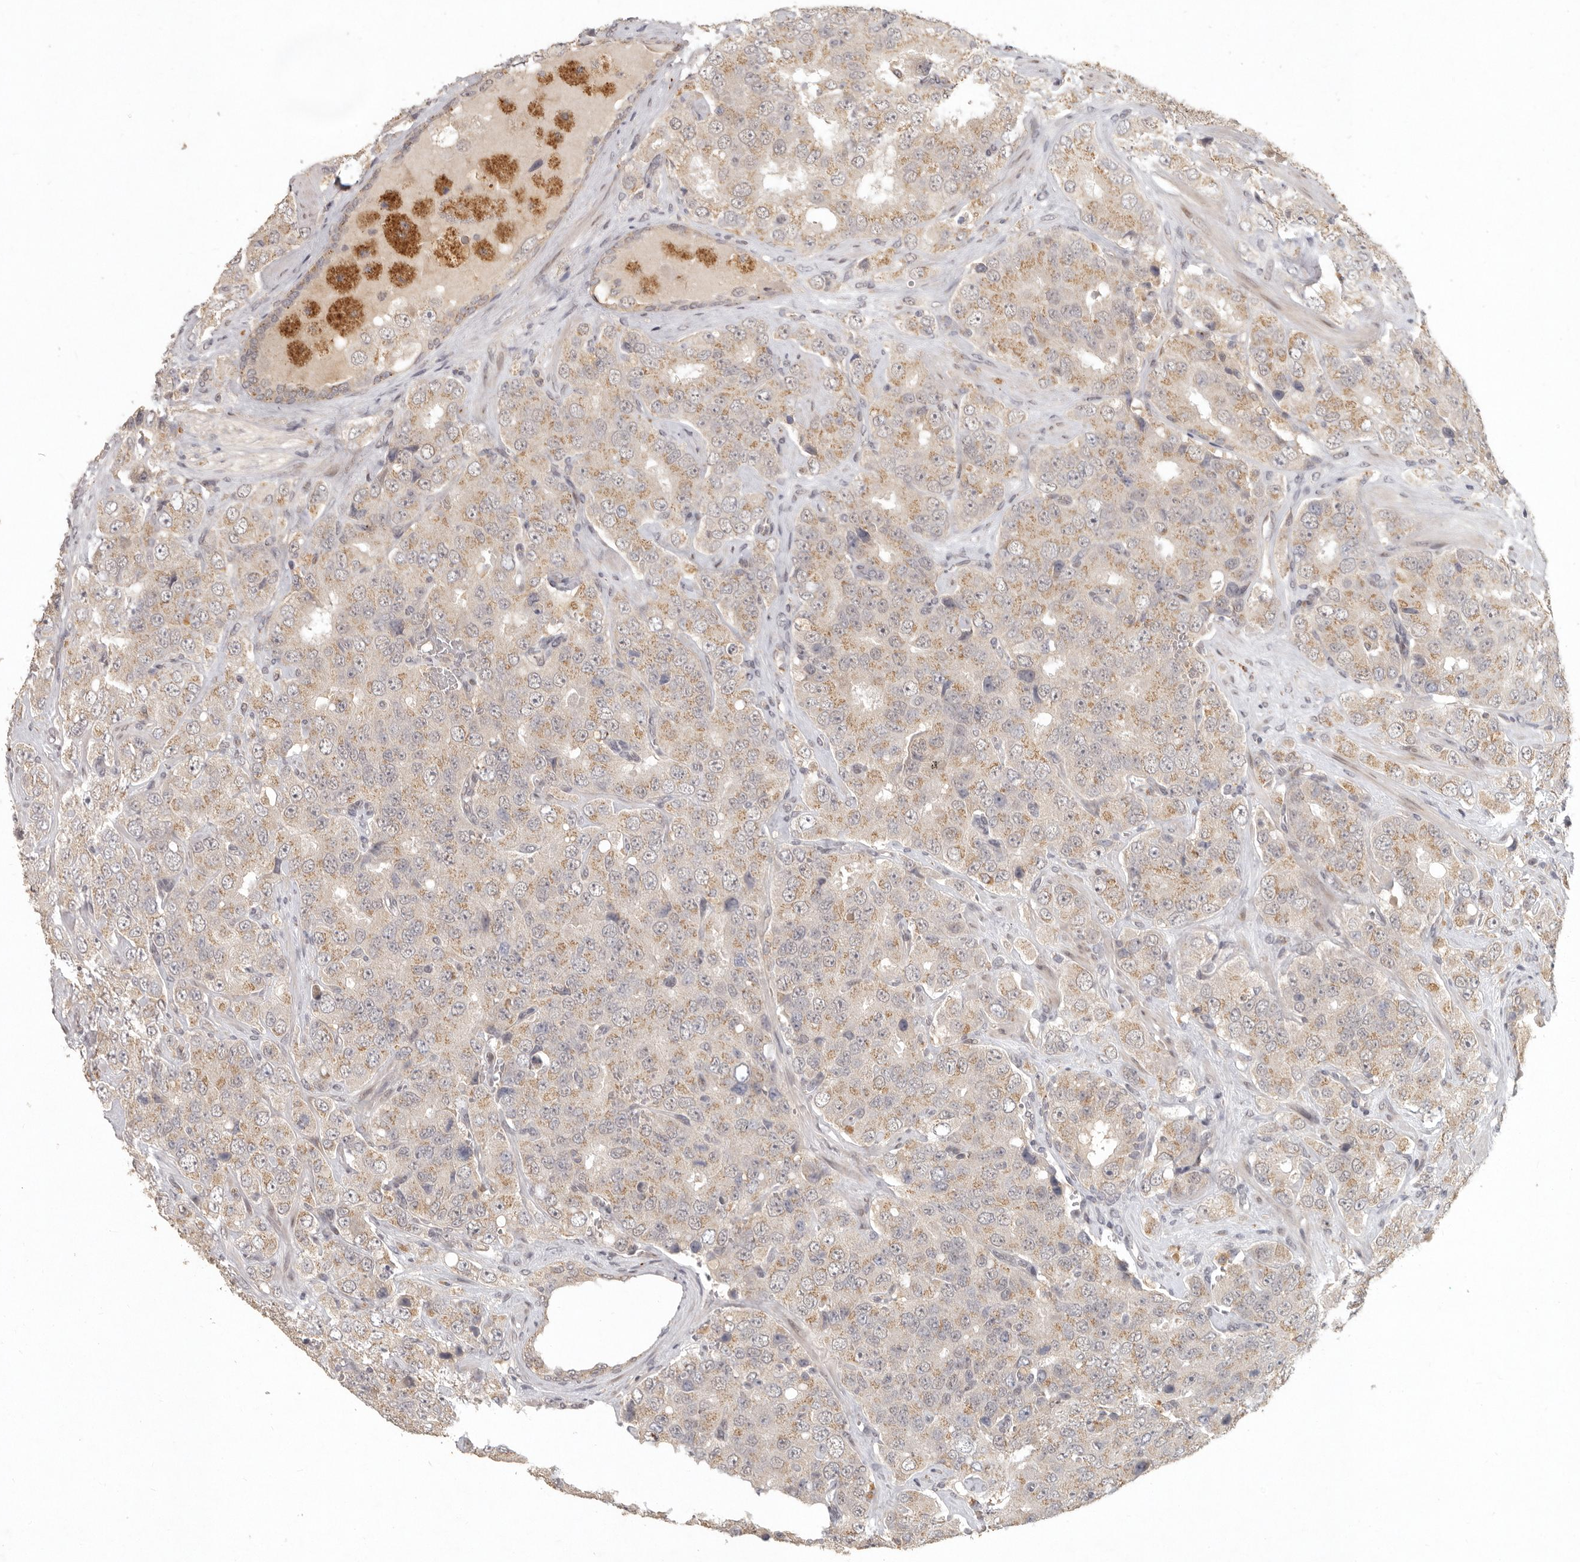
{"staining": {"intensity": "weak", "quantity": ">75%", "location": "cytoplasmic/membranous"}, "tissue": "prostate cancer", "cell_type": "Tumor cells", "image_type": "cancer", "snomed": [{"axis": "morphology", "description": "Adenocarcinoma, High grade"}, {"axis": "topography", "description": "Prostate"}], "caption": "High-power microscopy captured an immunohistochemistry (IHC) photomicrograph of prostate high-grade adenocarcinoma, revealing weak cytoplasmic/membranous expression in about >75% of tumor cells.", "gene": "LRRC75A", "patient": {"sex": "male", "age": 58}}